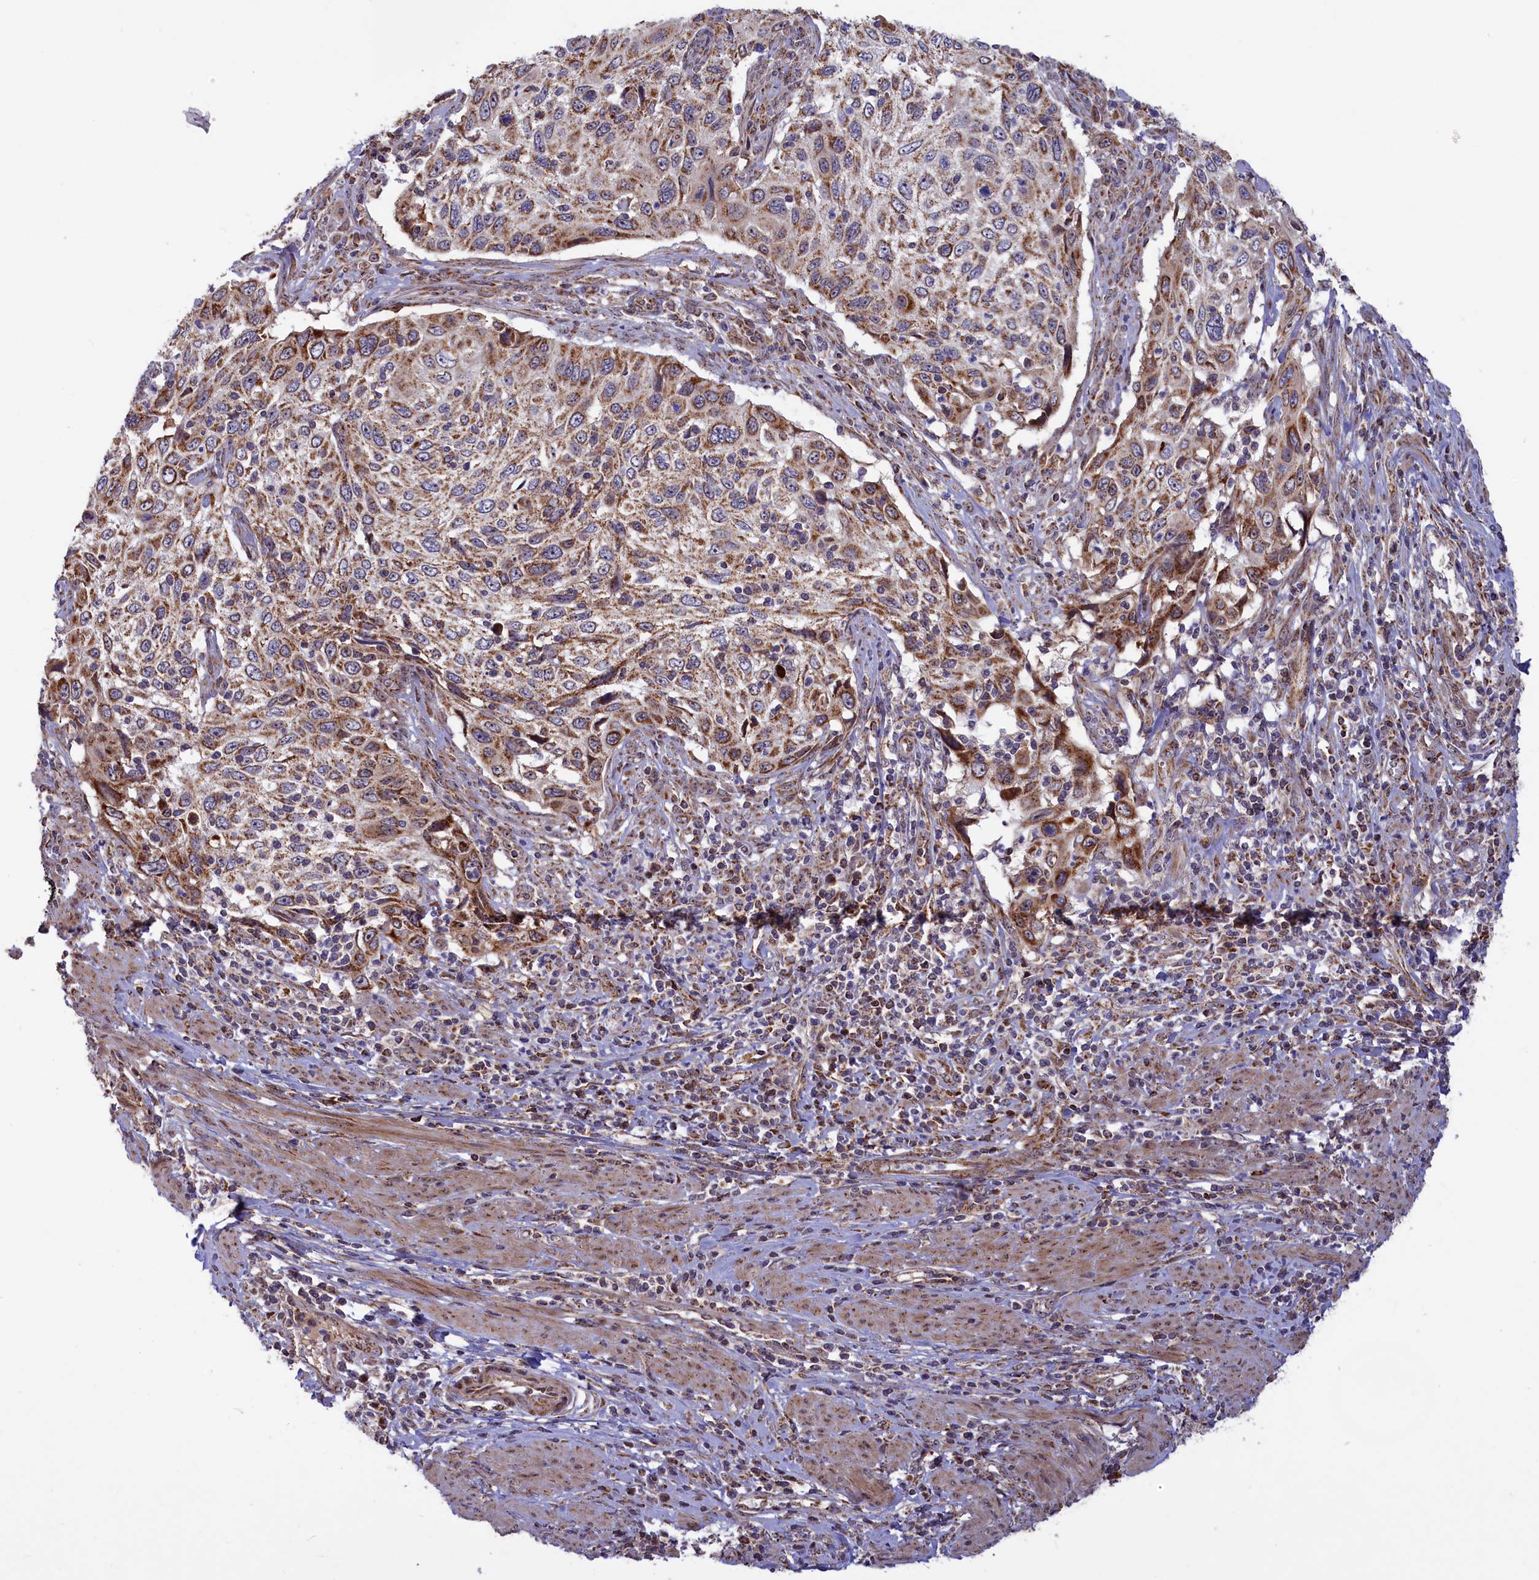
{"staining": {"intensity": "moderate", "quantity": ">75%", "location": "cytoplasmic/membranous"}, "tissue": "cervical cancer", "cell_type": "Tumor cells", "image_type": "cancer", "snomed": [{"axis": "morphology", "description": "Squamous cell carcinoma, NOS"}, {"axis": "topography", "description": "Cervix"}], "caption": "This histopathology image reveals IHC staining of cervical squamous cell carcinoma, with medium moderate cytoplasmic/membranous expression in about >75% of tumor cells.", "gene": "DUS3L", "patient": {"sex": "female", "age": 70}}